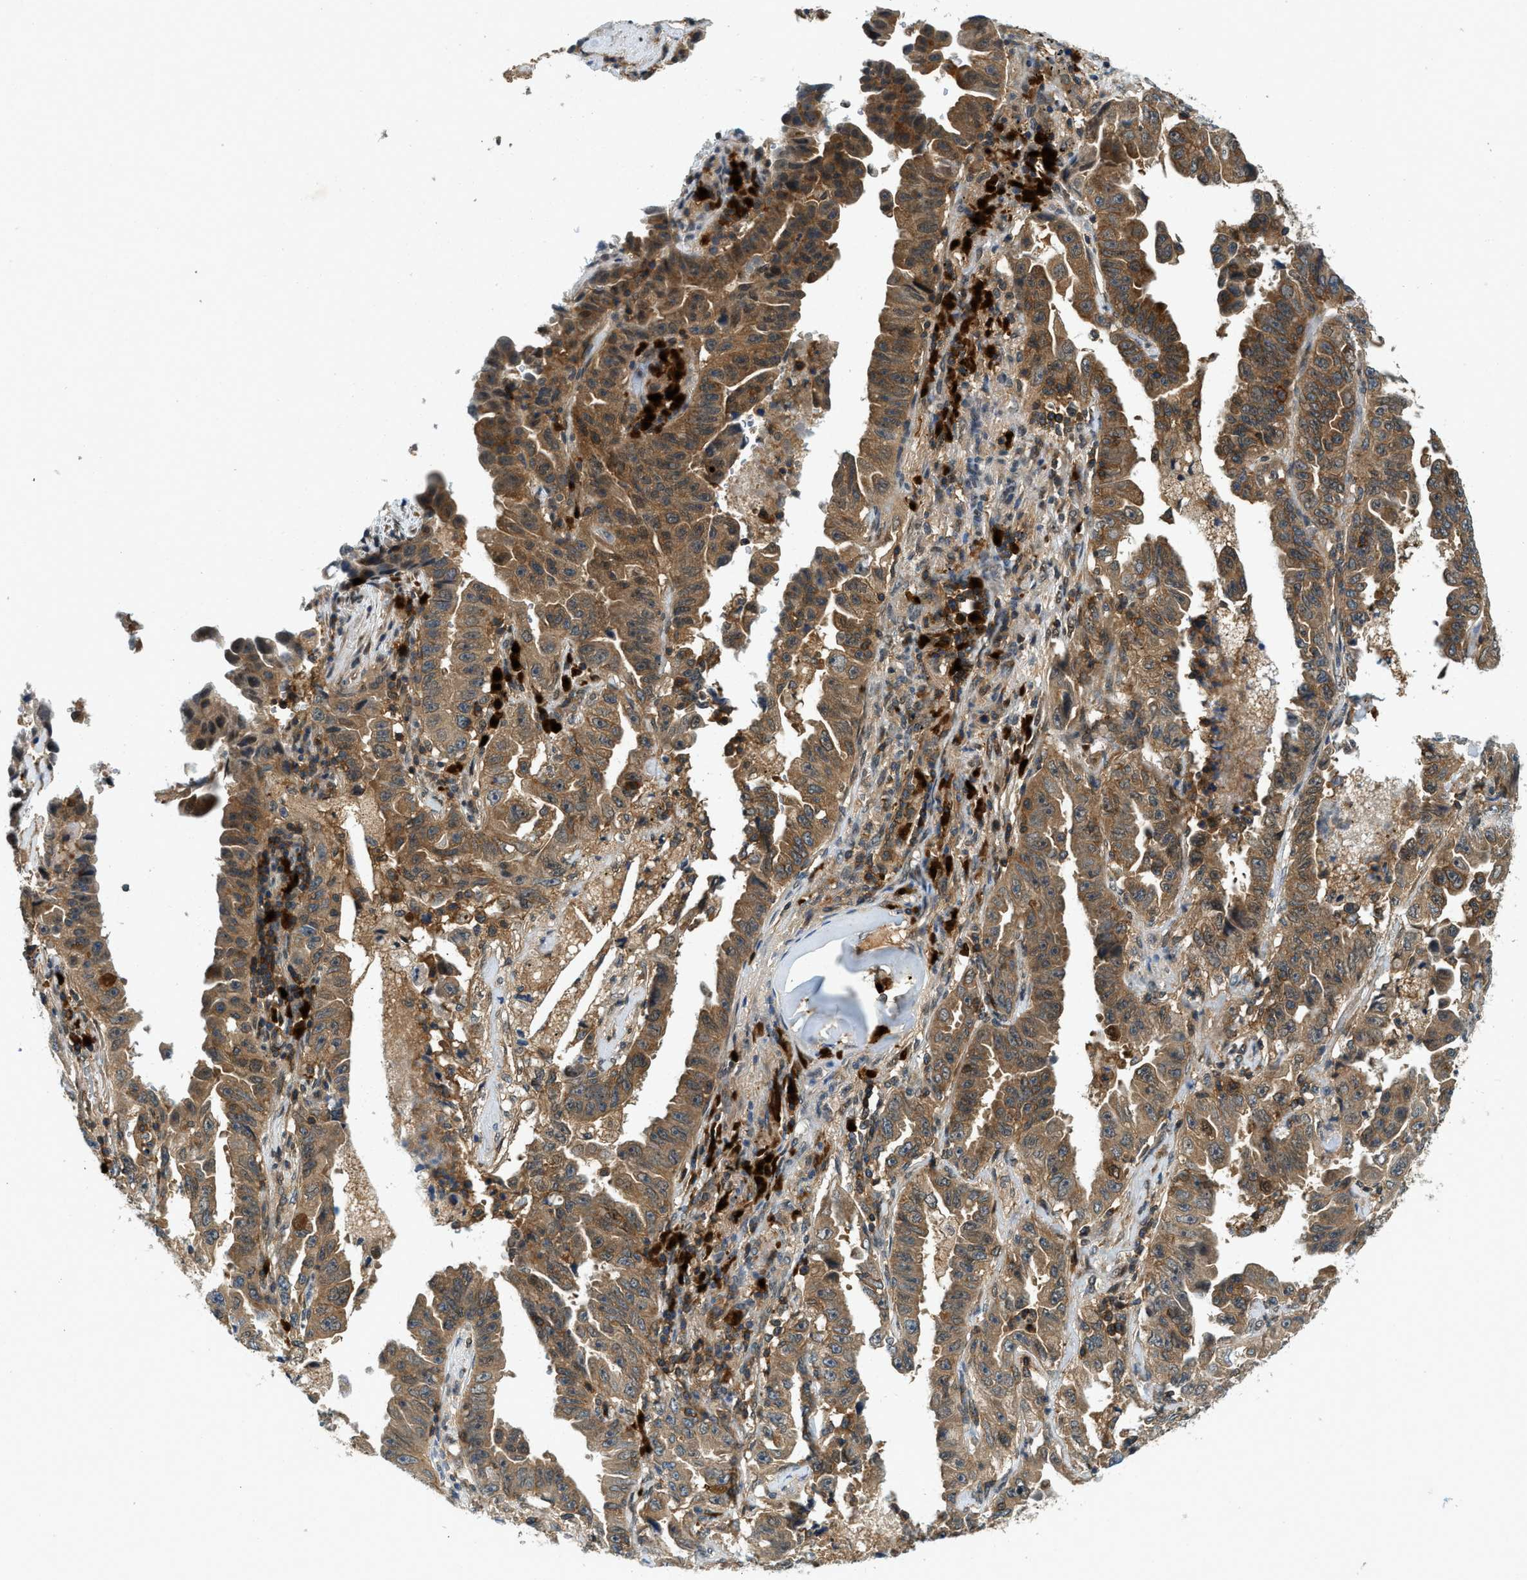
{"staining": {"intensity": "moderate", "quantity": ">75%", "location": "cytoplasmic/membranous,nuclear"}, "tissue": "lung cancer", "cell_type": "Tumor cells", "image_type": "cancer", "snomed": [{"axis": "morphology", "description": "Adenocarcinoma, NOS"}, {"axis": "topography", "description": "Lung"}], "caption": "Moderate cytoplasmic/membranous and nuclear positivity for a protein is appreciated in about >75% of tumor cells of lung adenocarcinoma using IHC.", "gene": "GMPPB", "patient": {"sex": "female", "age": 51}}